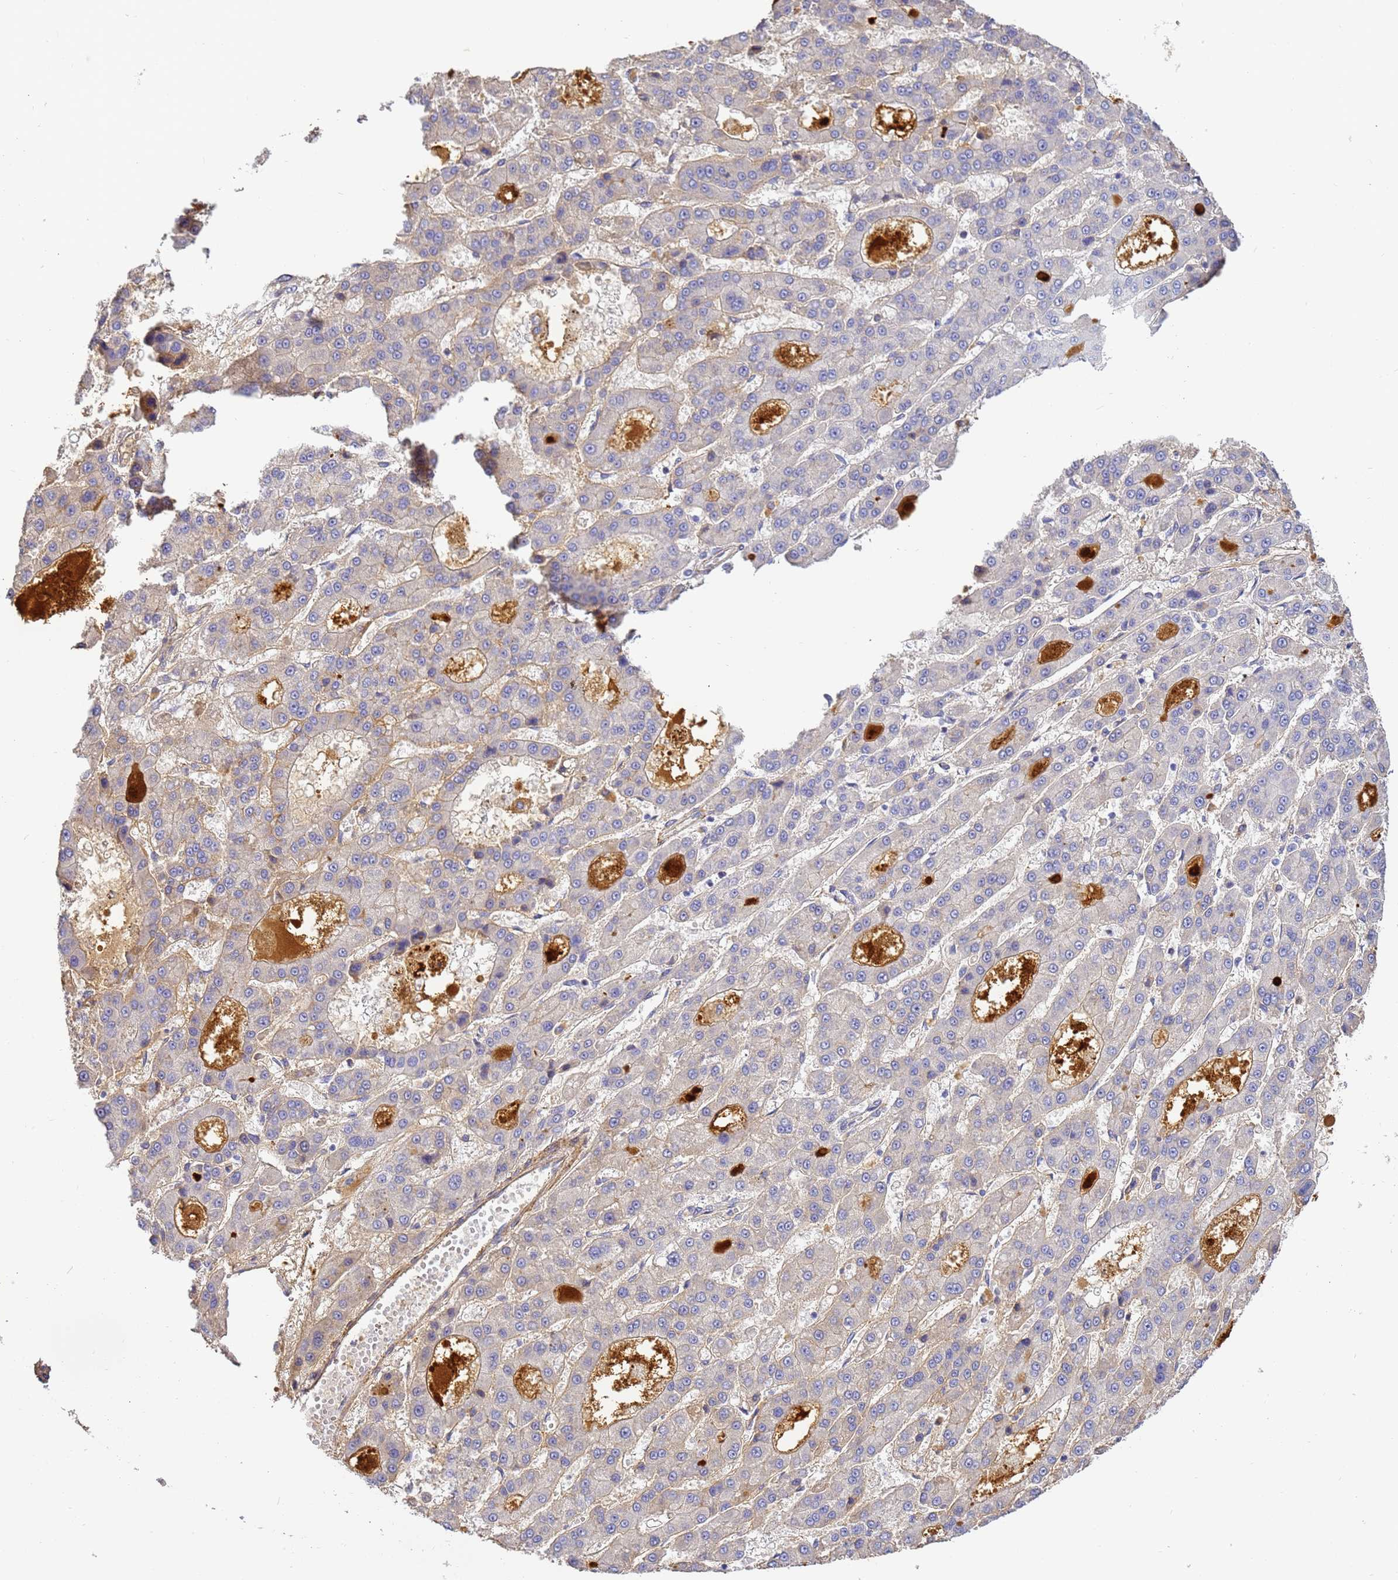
{"staining": {"intensity": "weak", "quantity": "<25%", "location": "cytoplasmic/membranous"}, "tissue": "liver cancer", "cell_type": "Tumor cells", "image_type": "cancer", "snomed": [{"axis": "morphology", "description": "Carcinoma, Hepatocellular, NOS"}, {"axis": "topography", "description": "Liver"}], "caption": "Immunohistochemistry (IHC) photomicrograph of neoplastic tissue: human liver hepatocellular carcinoma stained with DAB displays no significant protein expression in tumor cells.", "gene": "CFH", "patient": {"sex": "male", "age": 70}}